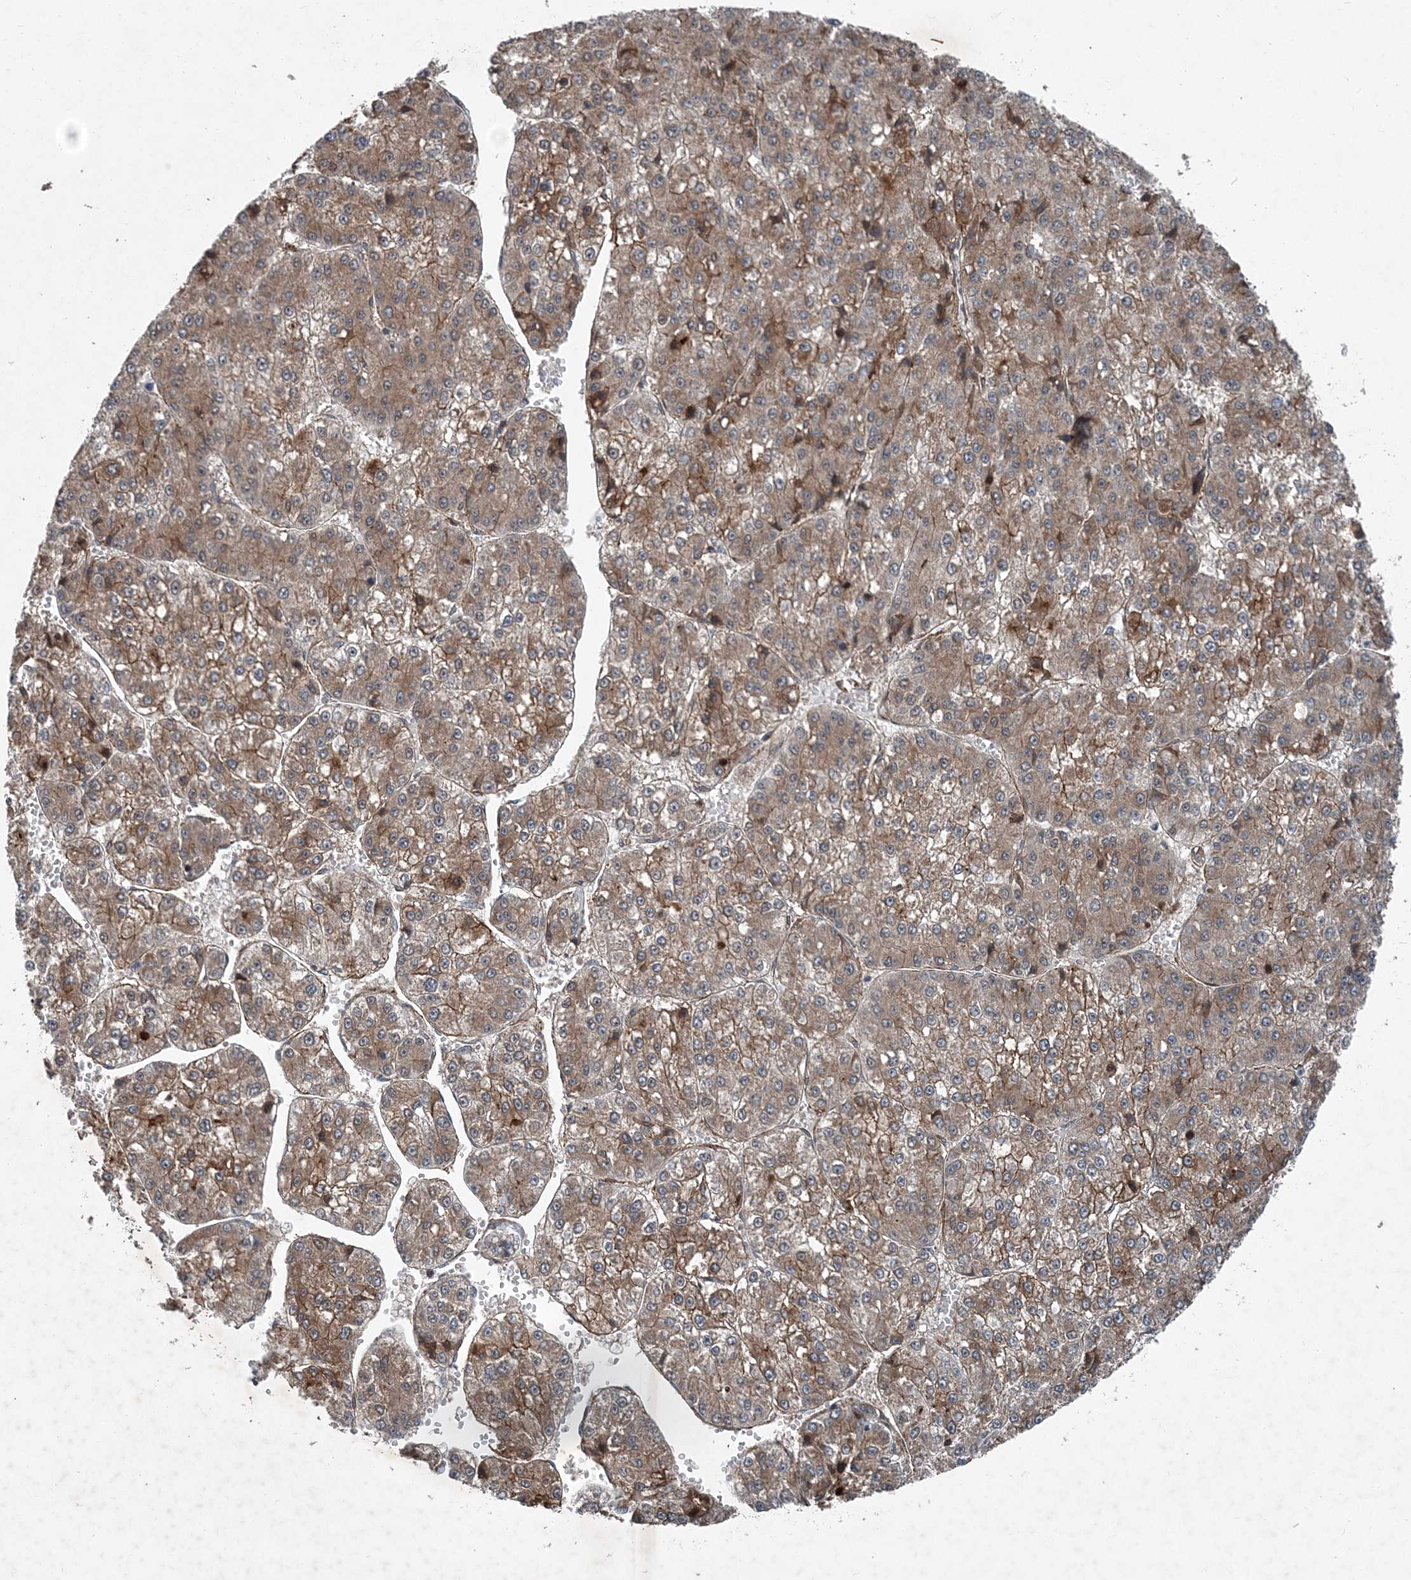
{"staining": {"intensity": "moderate", "quantity": ">75%", "location": "cytoplasmic/membranous"}, "tissue": "liver cancer", "cell_type": "Tumor cells", "image_type": "cancer", "snomed": [{"axis": "morphology", "description": "Carcinoma, Hepatocellular, NOS"}, {"axis": "topography", "description": "Liver"}], "caption": "Immunohistochemistry staining of liver cancer, which demonstrates medium levels of moderate cytoplasmic/membranous staining in about >75% of tumor cells indicating moderate cytoplasmic/membranous protein positivity. The staining was performed using DAB (3,3'-diaminobenzidine) (brown) for protein detection and nuclei were counterstained in hematoxylin (blue).", "gene": "NDUFA2", "patient": {"sex": "female", "age": 73}}